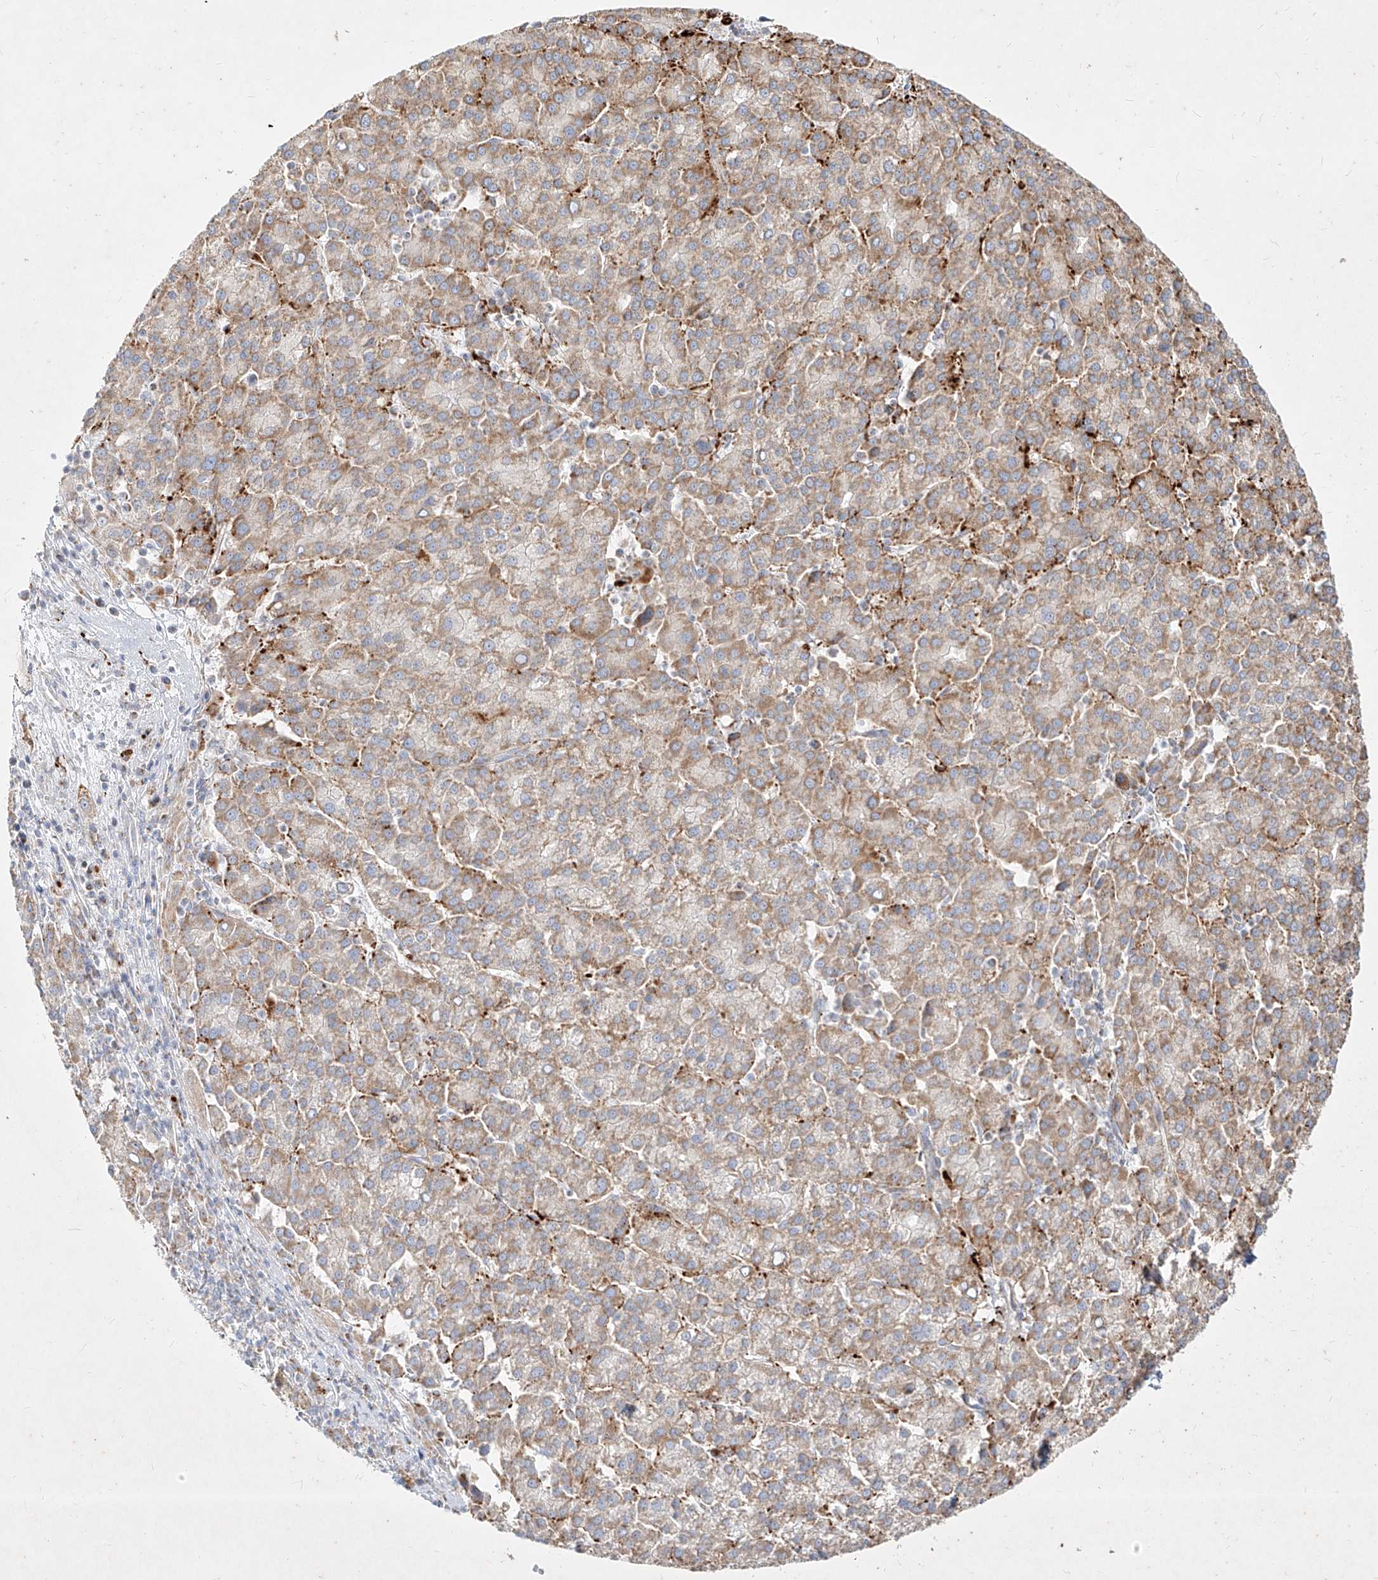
{"staining": {"intensity": "moderate", "quantity": "25%-75%", "location": "cytoplasmic/membranous"}, "tissue": "liver cancer", "cell_type": "Tumor cells", "image_type": "cancer", "snomed": [{"axis": "morphology", "description": "Carcinoma, Hepatocellular, NOS"}, {"axis": "topography", "description": "Liver"}], "caption": "DAB (3,3'-diaminobenzidine) immunohistochemical staining of liver cancer (hepatocellular carcinoma) shows moderate cytoplasmic/membranous protein staining in approximately 25%-75% of tumor cells. The protein of interest is shown in brown color, while the nuclei are stained blue.", "gene": "MTX2", "patient": {"sex": "female", "age": 58}}